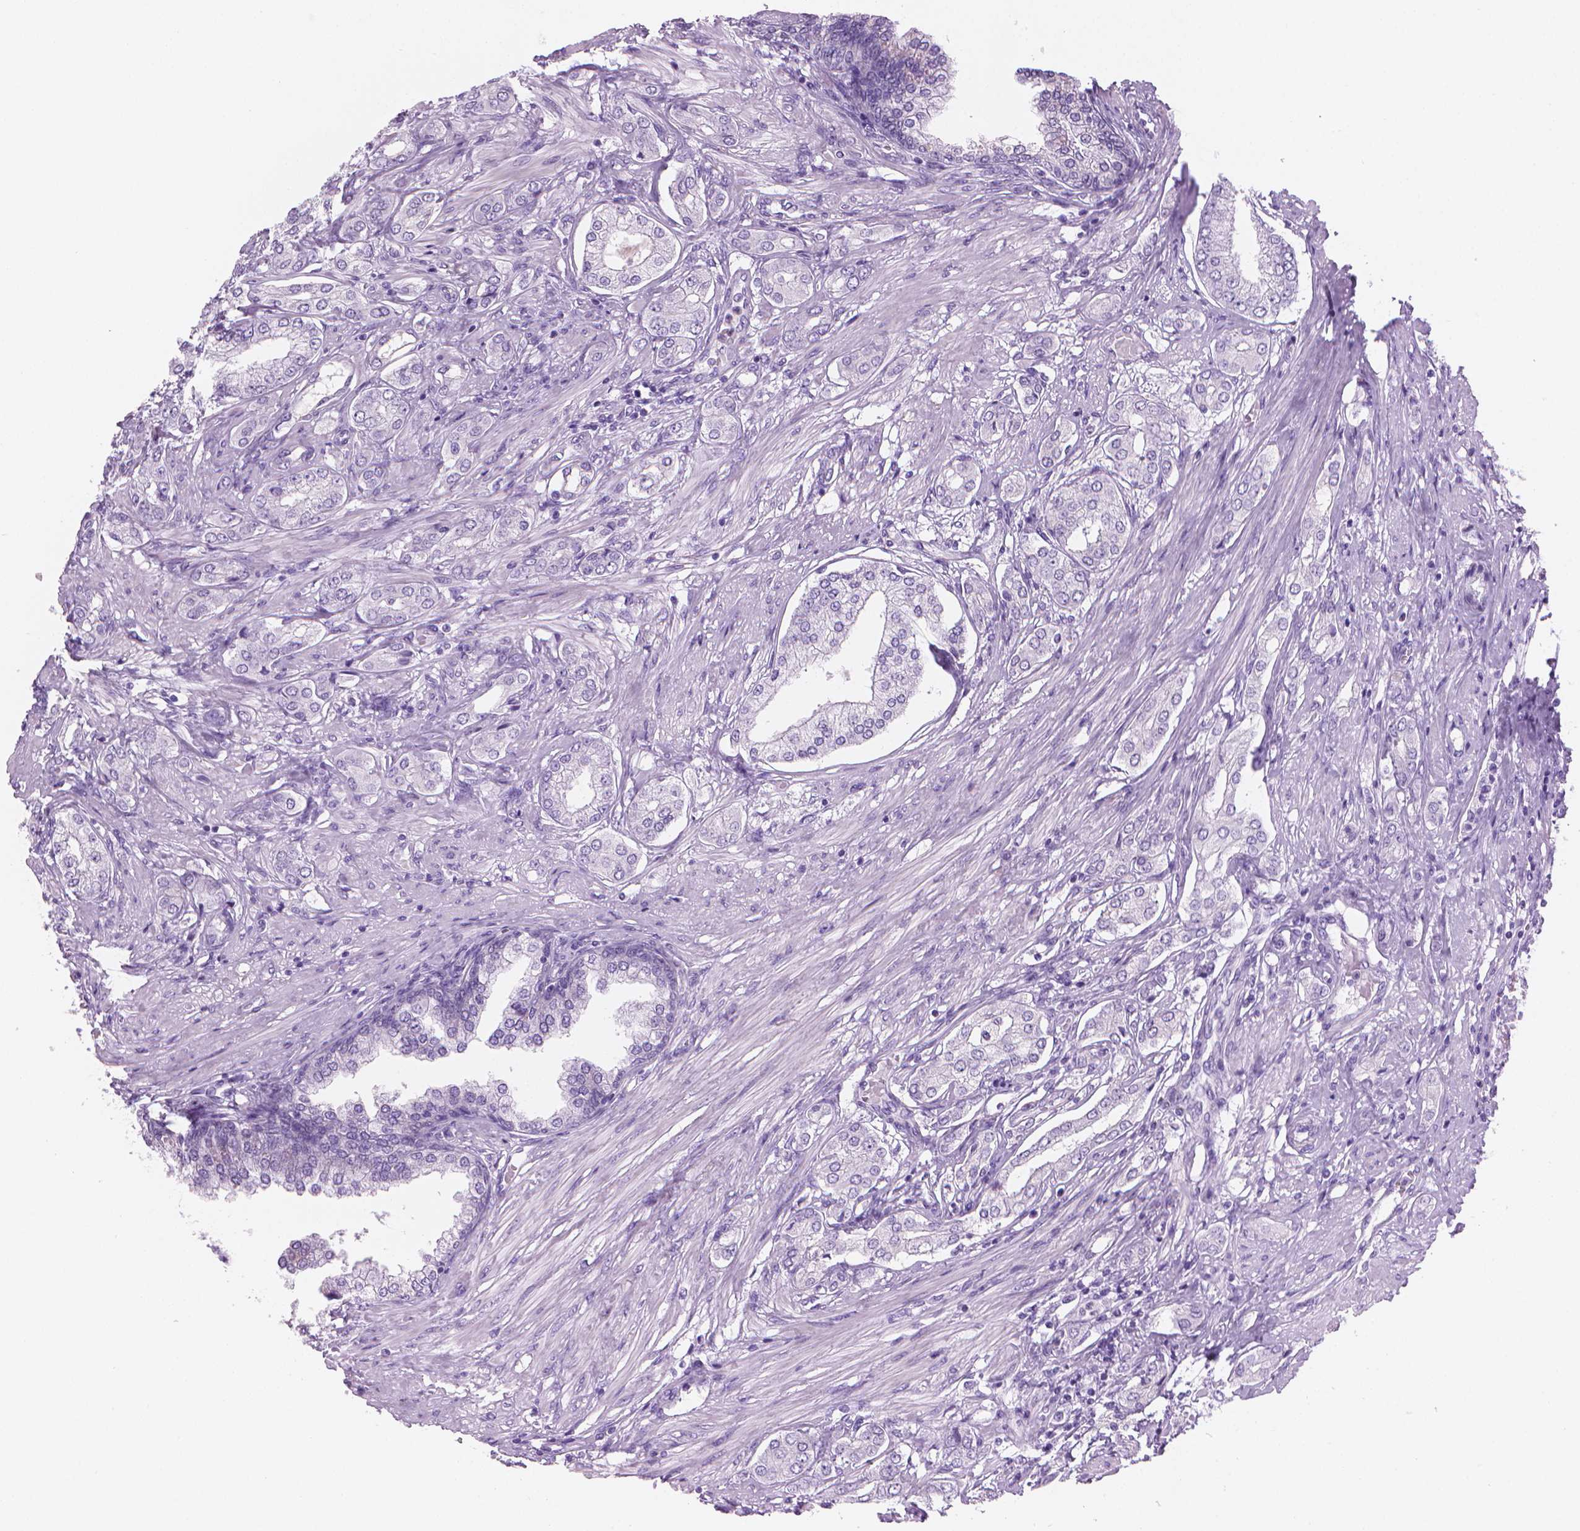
{"staining": {"intensity": "negative", "quantity": "none", "location": "none"}, "tissue": "prostate cancer", "cell_type": "Tumor cells", "image_type": "cancer", "snomed": [{"axis": "morphology", "description": "Adenocarcinoma, NOS"}, {"axis": "topography", "description": "Prostate"}], "caption": "Immunohistochemical staining of human prostate adenocarcinoma displays no significant expression in tumor cells. (Stains: DAB IHC with hematoxylin counter stain, Microscopy: brightfield microscopy at high magnification).", "gene": "TTC29", "patient": {"sex": "male", "age": 63}}